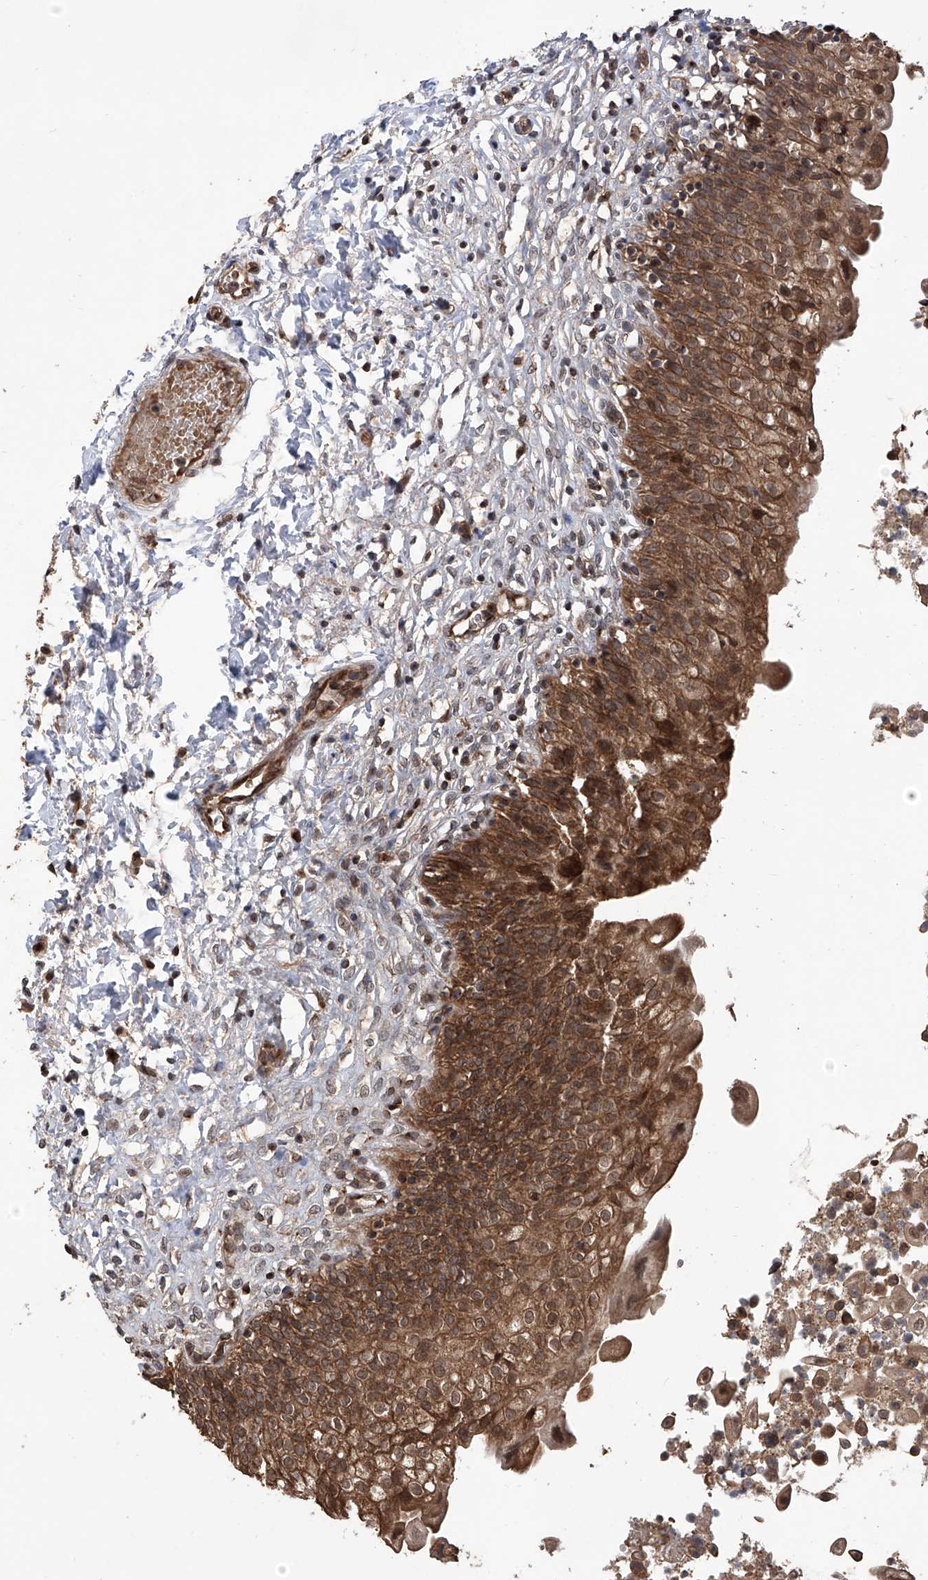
{"staining": {"intensity": "strong", "quantity": ">75%", "location": "cytoplasmic/membranous"}, "tissue": "urinary bladder", "cell_type": "Urothelial cells", "image_type": "normal", "snomed": [{"axis": "morphology", "description": "Normal tissue, NOS"}, {"axis": "topography", "description": "Urinary bladder"}], "caption": "Immunohistochemical staining of unremarkable human urinary bladder demonstrates >75% levels of strong cytoplasmic/membranous protein positivity in about >75% of urothelial cells.", "gene": "LYSMD4", "patient": {"sex": "male", "age": 55}}